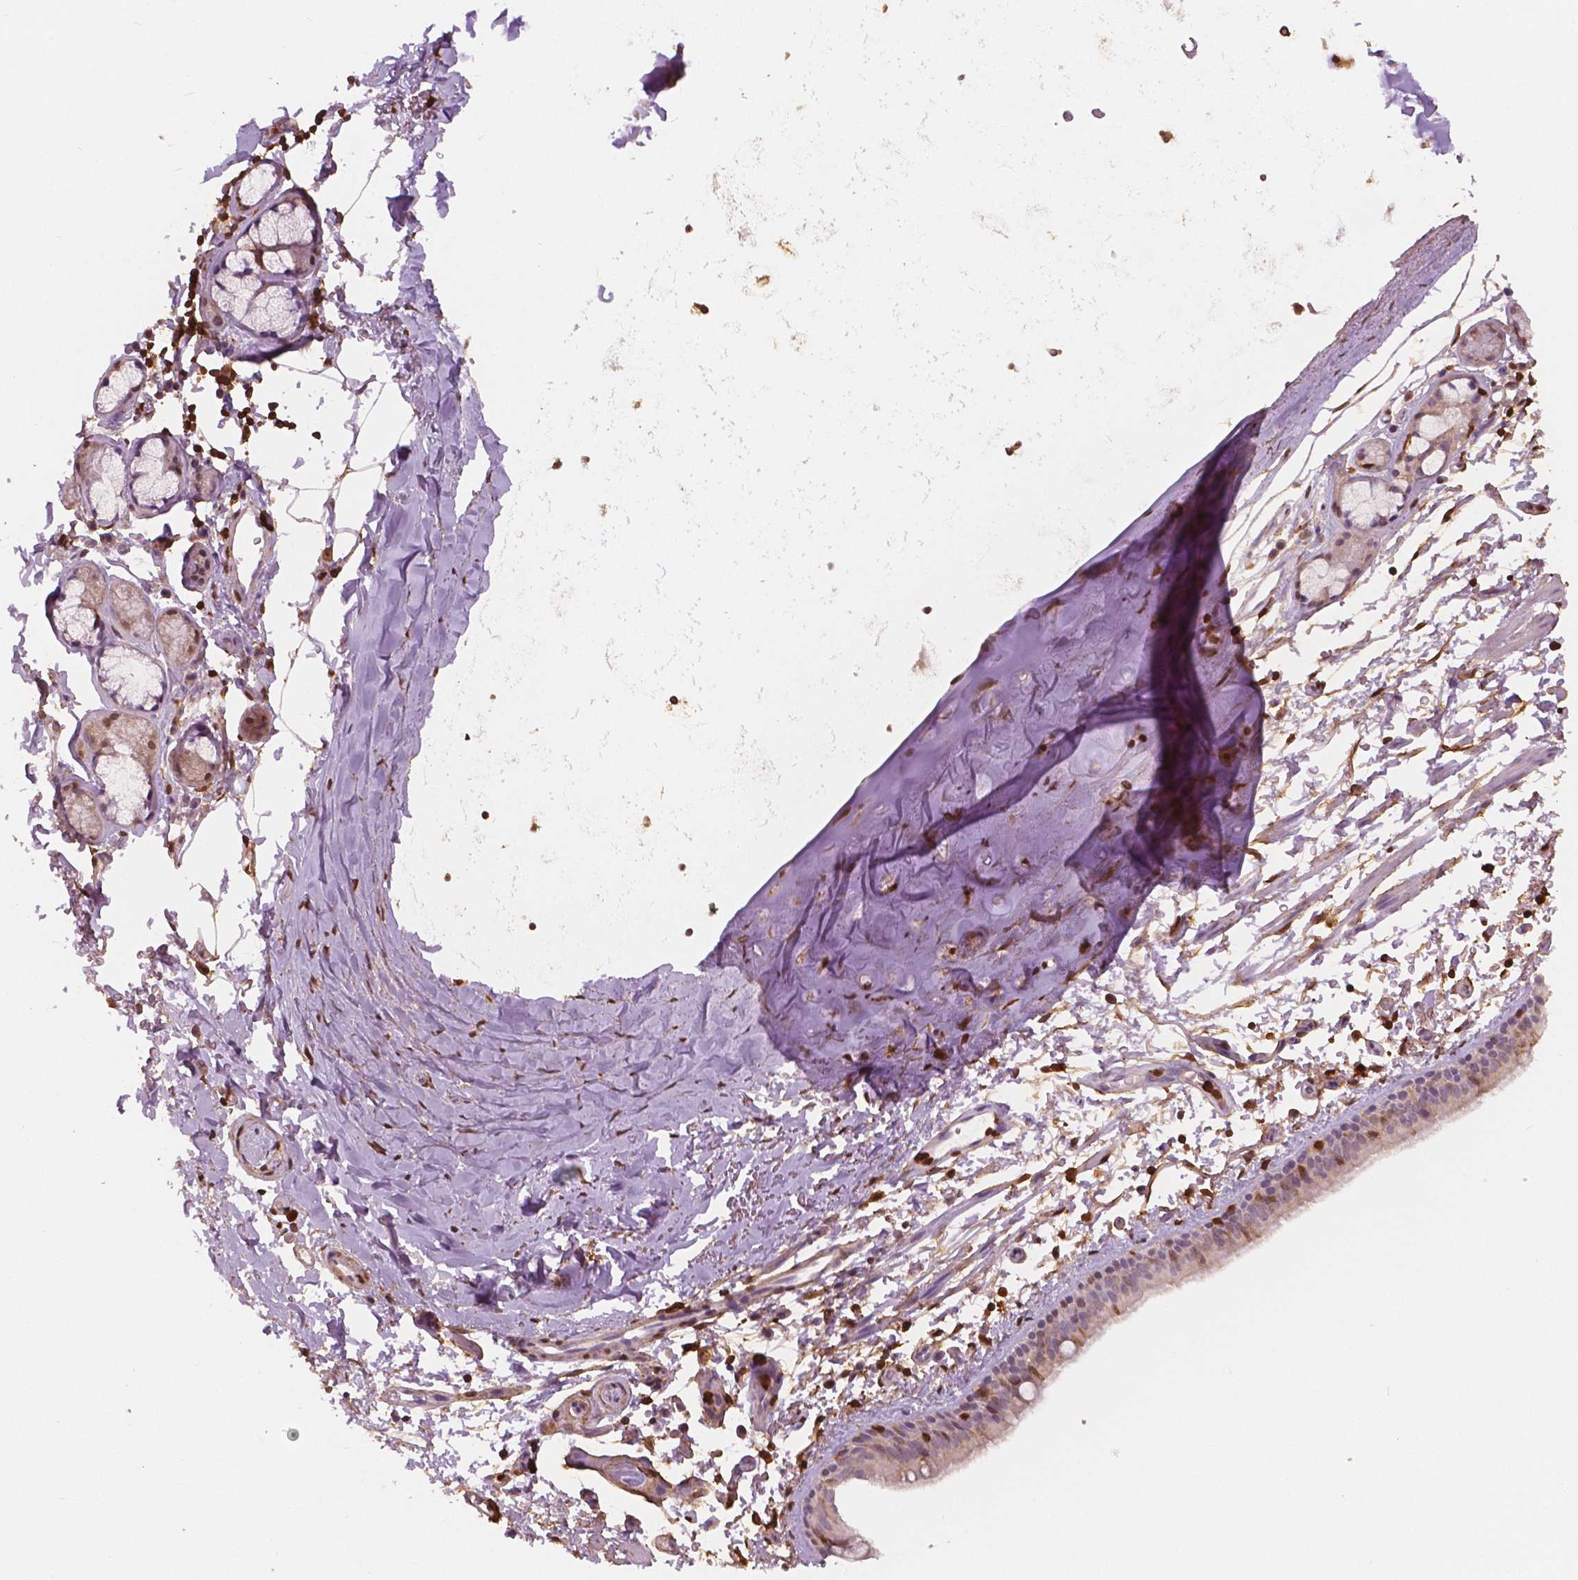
{"staining": {"intensity": "negative", "quantity": "none", "location": "none"}, "tissue": "bronchus", "cell_type": "Respiratory epithelial cells", "image_type": "normal", "snomed": [{"axis": "morphology", "description": "Normal tissue, NOS"}, {"axis": "topography", "description": "Bronchus"}], "caption": "DAB (3,3'-diaminobenzidine) immunohistochemical staining of unremarkable human bronchus displays no significant expression in respiratory epithelial cells. The staining was performed using DAB (3,3'-diaminobenzidine) to visualize the protein expression in brown, while the nuclei were stained in blue with hematoxylin (Magnification: 20x).", "gene": "S100A4", "patient": {"sex": "female", "age": 61}}